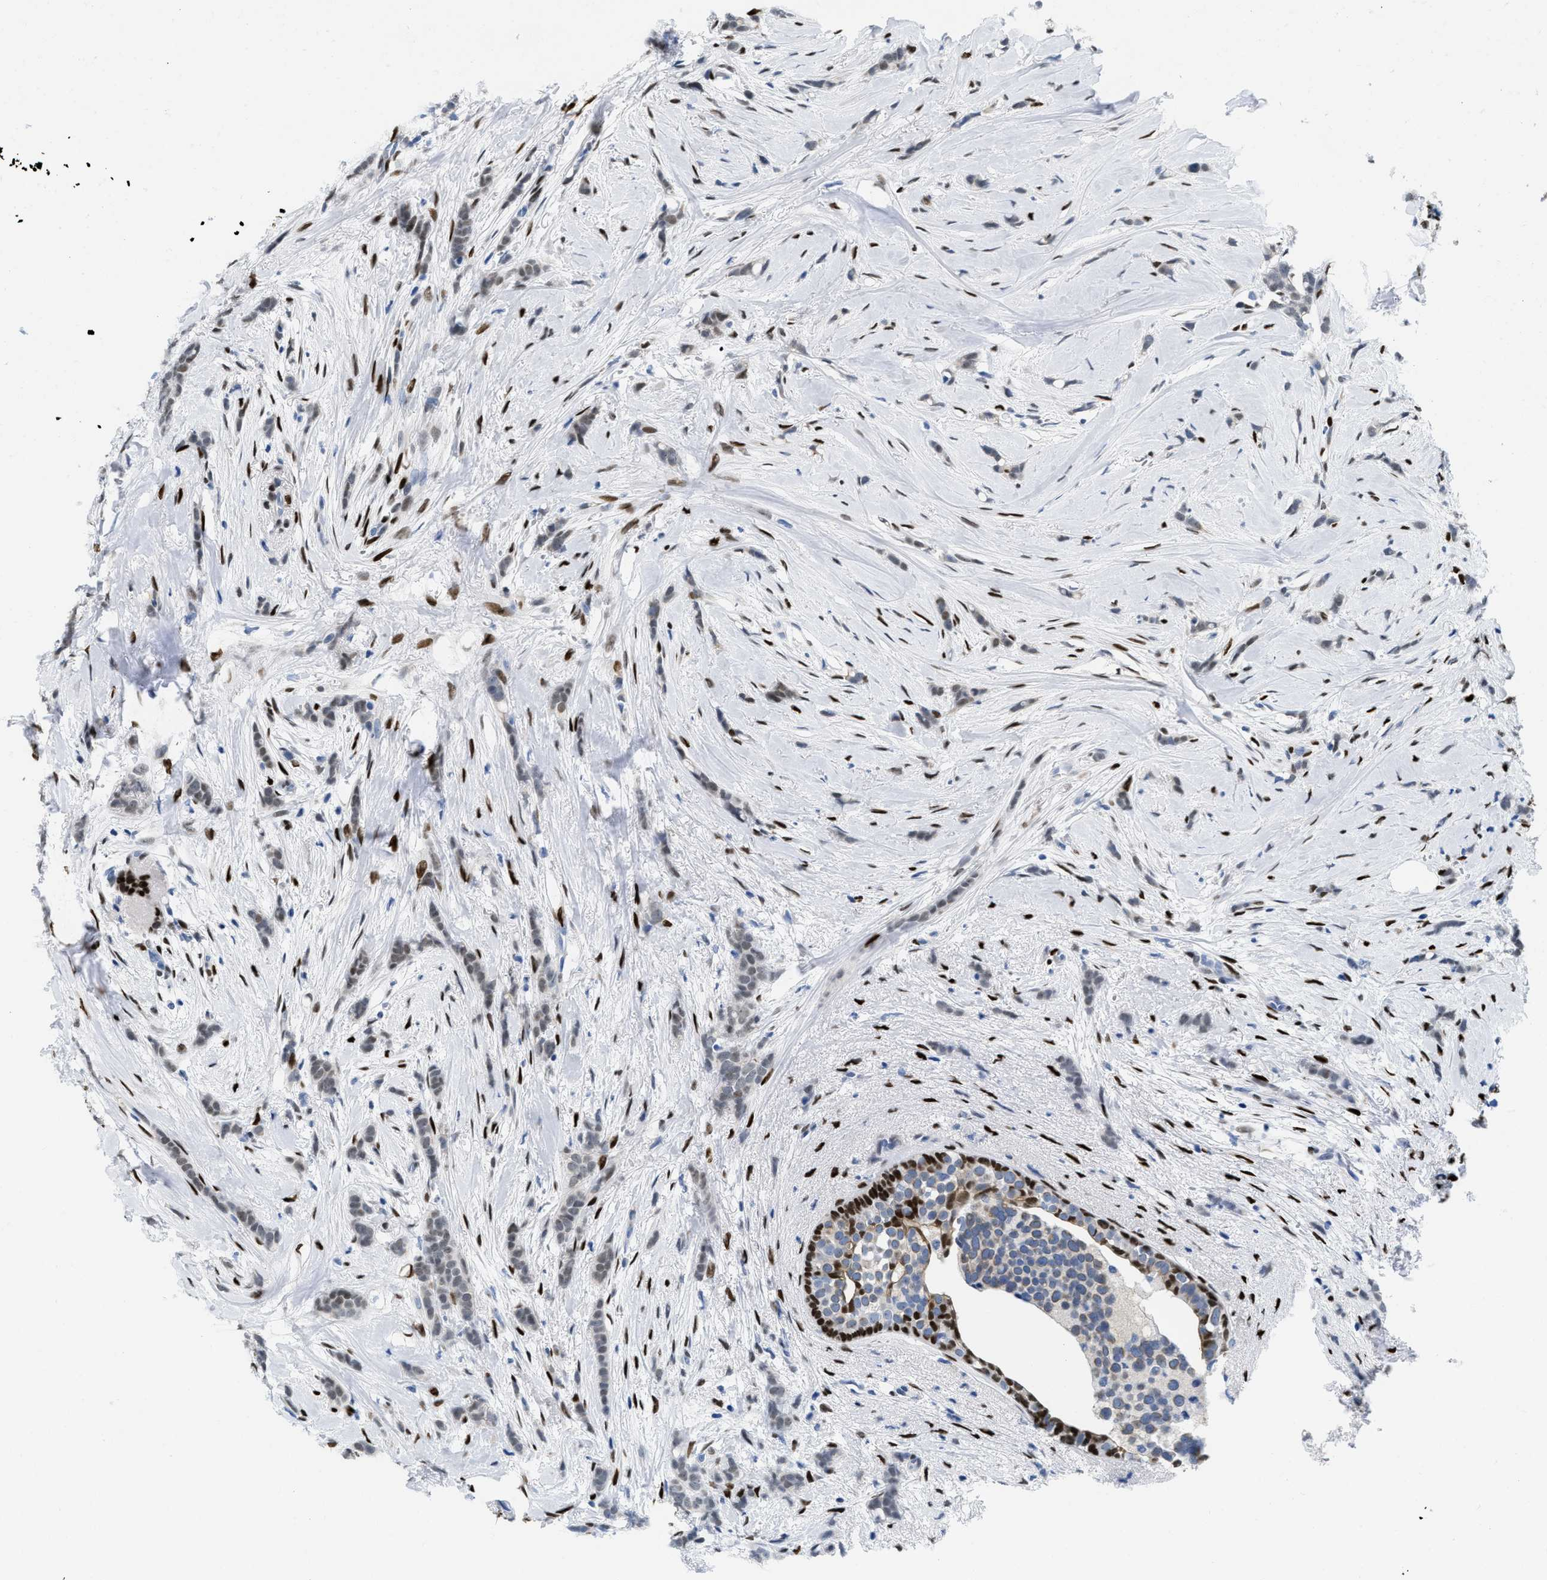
{"staining": {"intensity": "weak", "quantity": "25%-75%", "location": "nuclear"}, "tissue": "breast cancer", "cell_type": "Tumor cells", "image_type": "cancer", "snomed": [{"axis": "morphology", "description": "Lobular carcinoma, in situ"}, {"axis": "morphology", "description": "Lobular carcinoma"}, {"axis": "topography", "description": "Breast"}], "caption": "IHC histopathology image of breast cancer (lobular carcinoma) stained for a protein (brown), which exhibits low levels of weak nuclear staining in about 25%-75% of tumor cells.", "gene": "NFIX", "patient": {"sex": "female", "age": 41}}